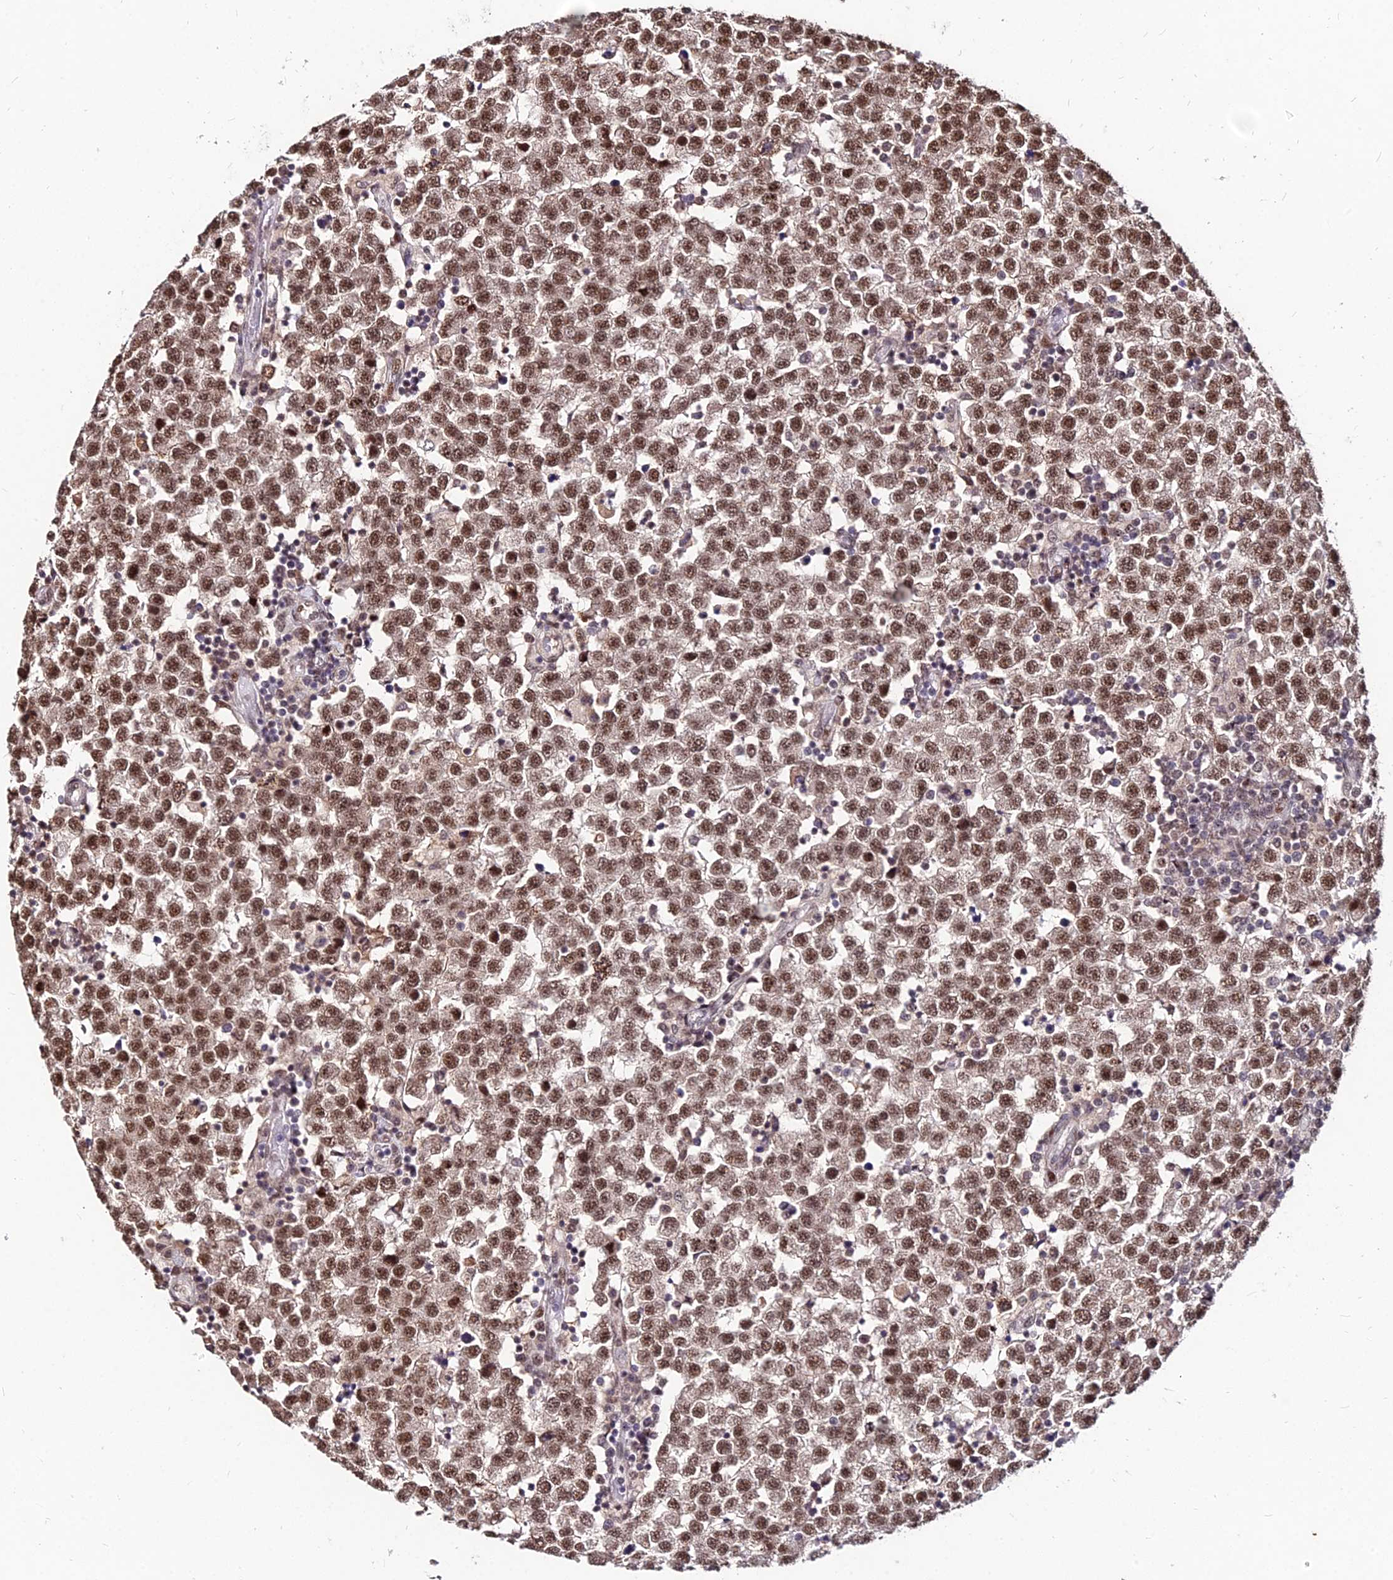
{"staining": {"intensity": "strong", "quantity": ">75%", "location": "nuclear"}, "tissue": "testis cancer", "cell_type": "Tumor cells", "image_type": "cancer", "snomed": [{"axis": "morphology", "description": "Seminoma, NOS"}, {"axis": "topography", "description": "Testis"}], "caption": "Human testis seminoma stained with a protein marker exhibits strong staining in tumor cells.", "gene": "ZBED4", "patient": {"sex": "male", "age": 34}}